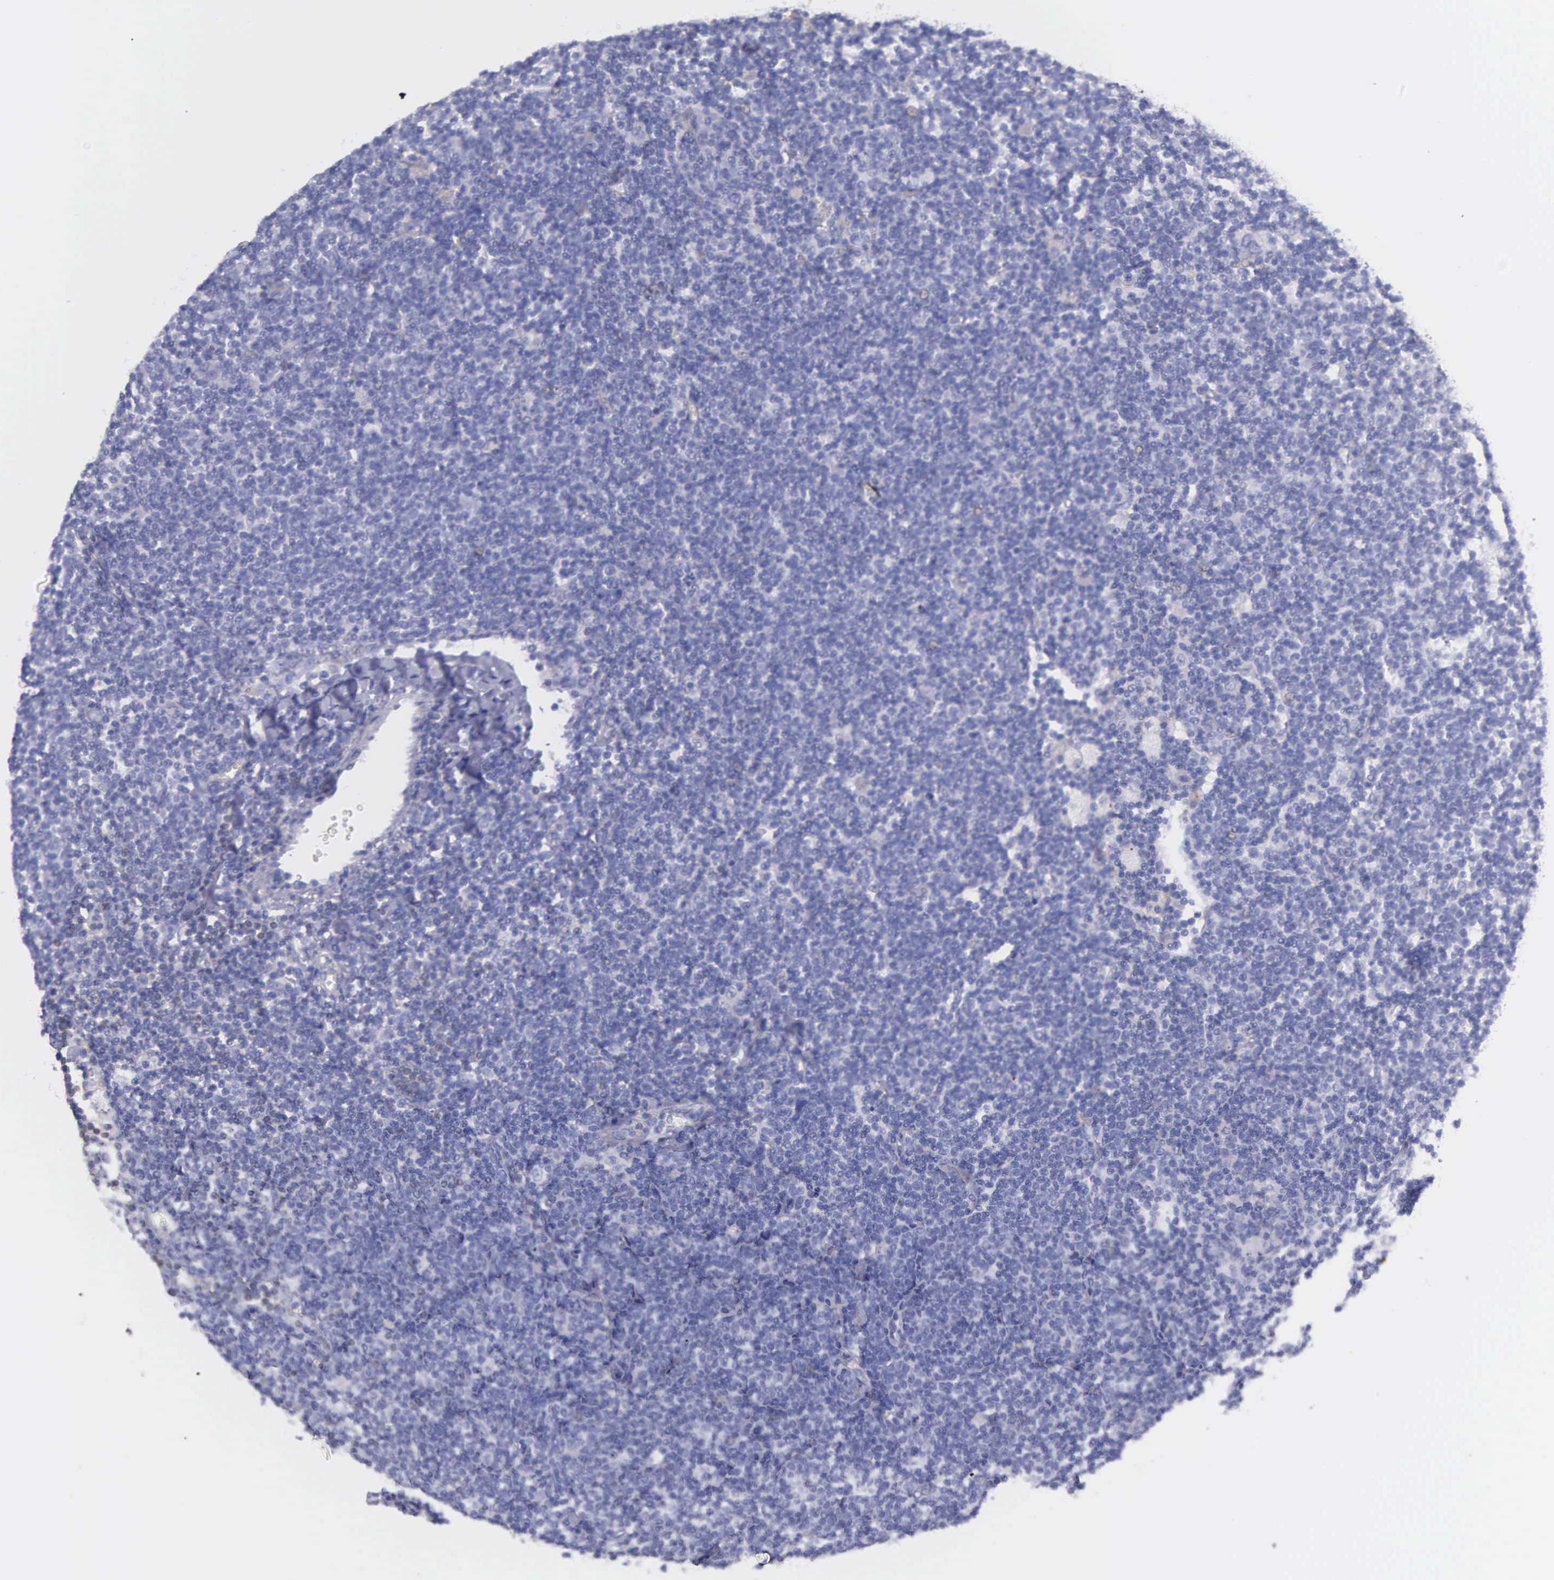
{"staining": {"intensity": "negative", "quantity": "none", "location": "none"}, "tissue": "lymphoma", "cell_type": "Tumor cells", "image_type": "cancer", "snomed": [{"axis": "morphology", "description": "Malignant lymphoma, non-Hodgkin's type, Low grade"}, {"axis": "topography", "description": "Lymph node"}], "caption": "A micrograph of low-grade malignant lymphoma, non-Hodgkin's type stained for a protein demonstrates no brown staining in tumor cells. (DAB immunohistochemistry with hematoxylin counter stain).", "gene": "GSTT2", "patient": {"sex": "male", "age": 65}}